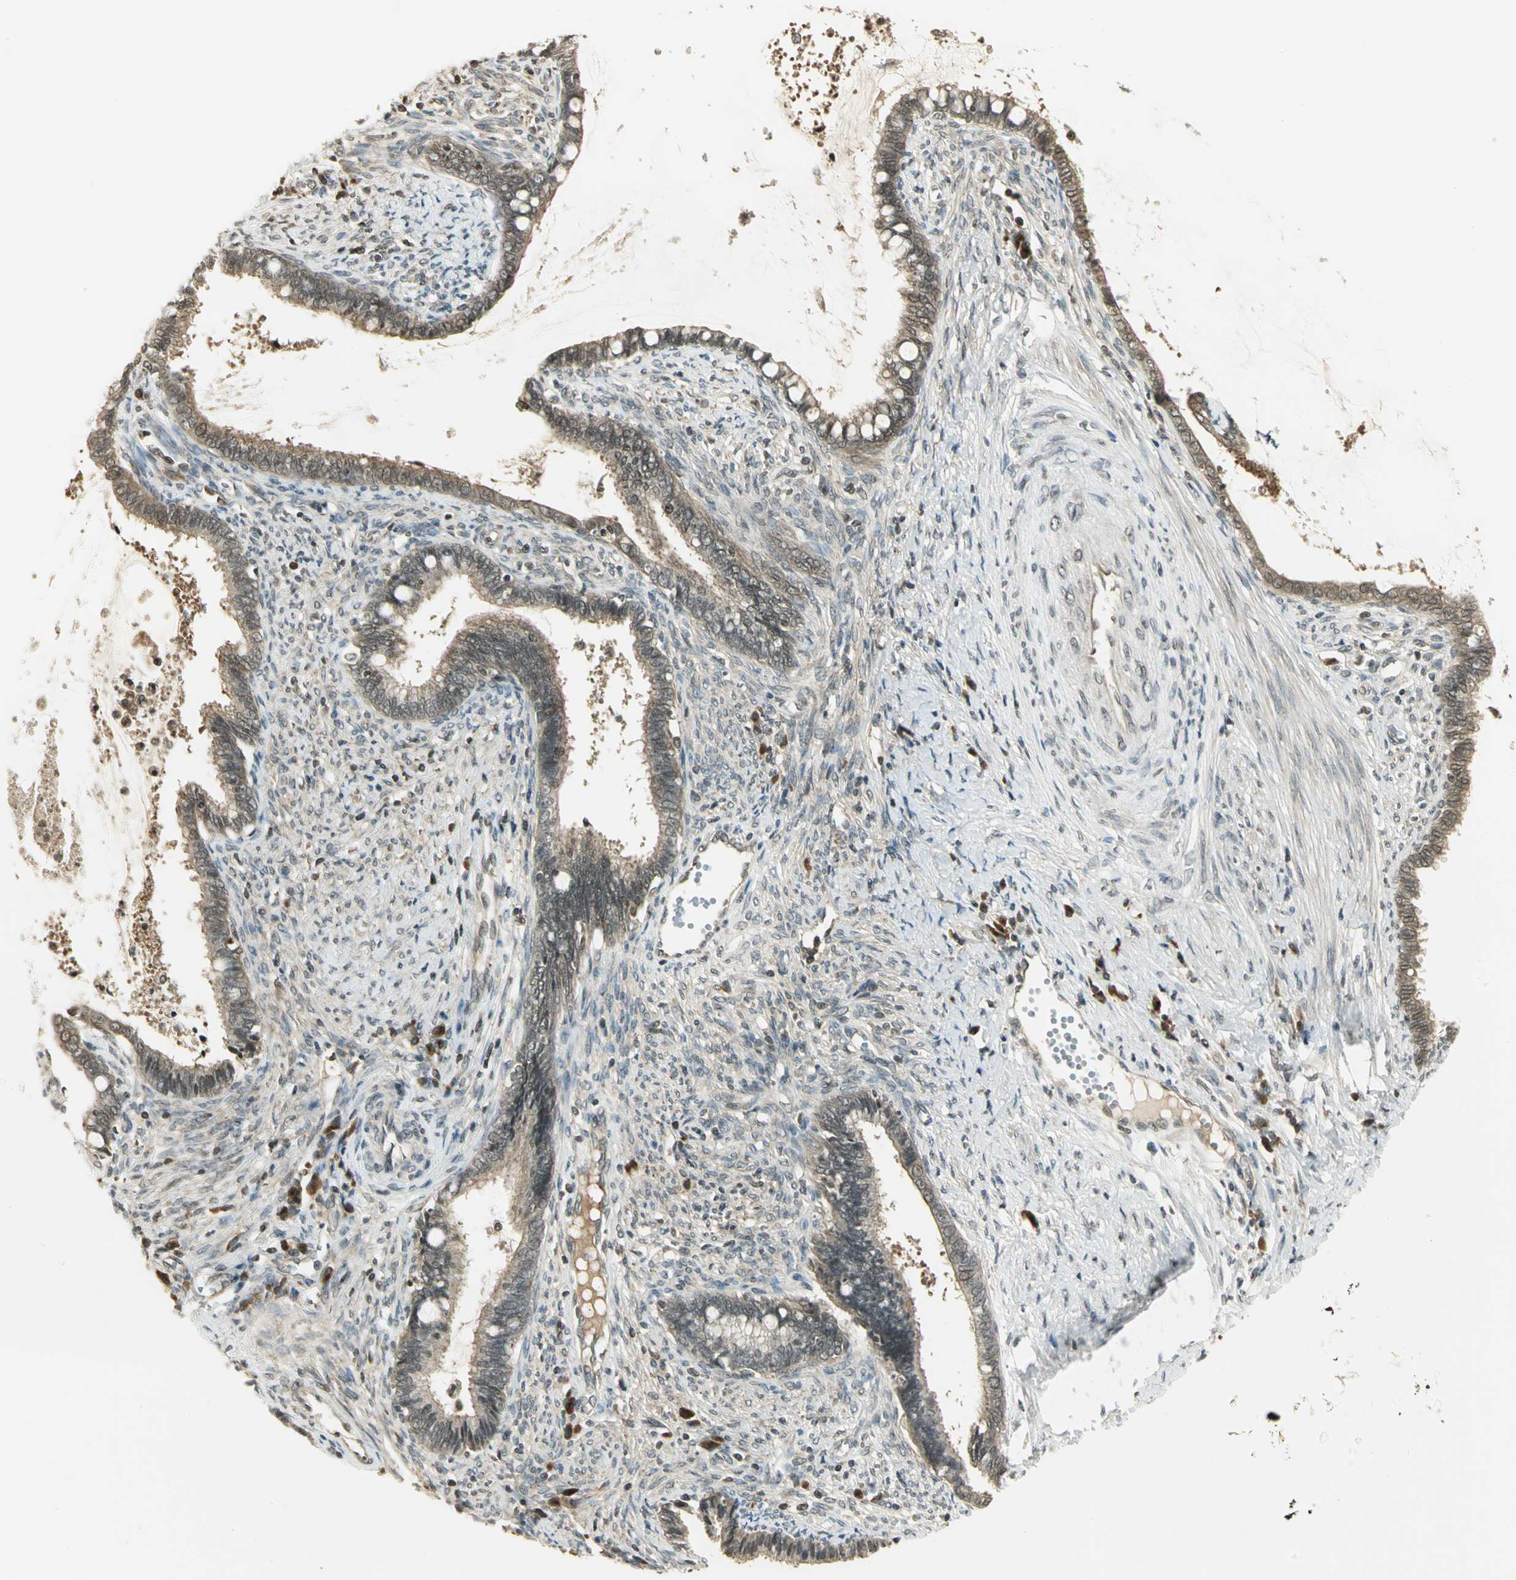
{"staining": {"intensity": "moderate", "quantity": ">75%", "location": "cytoplasmic/membranous"}, "tissue": "cervical cancer", "cell_type": "Tumor cells", "image_type": "cancer", "snomed": [{"axis": "morphology", "description": "Adenocarcinoma, NOS"}, {"axis": "topography", "description": "Cervix"}], "caption": "Moderate cytoplasmic/membranous staining for a protein is identified in approximately >75% of tumor cells of adenocarcinoma (cervical) using IHC.", "gene": "CDC34", "patient": {"sex": "female", "age": 44}}